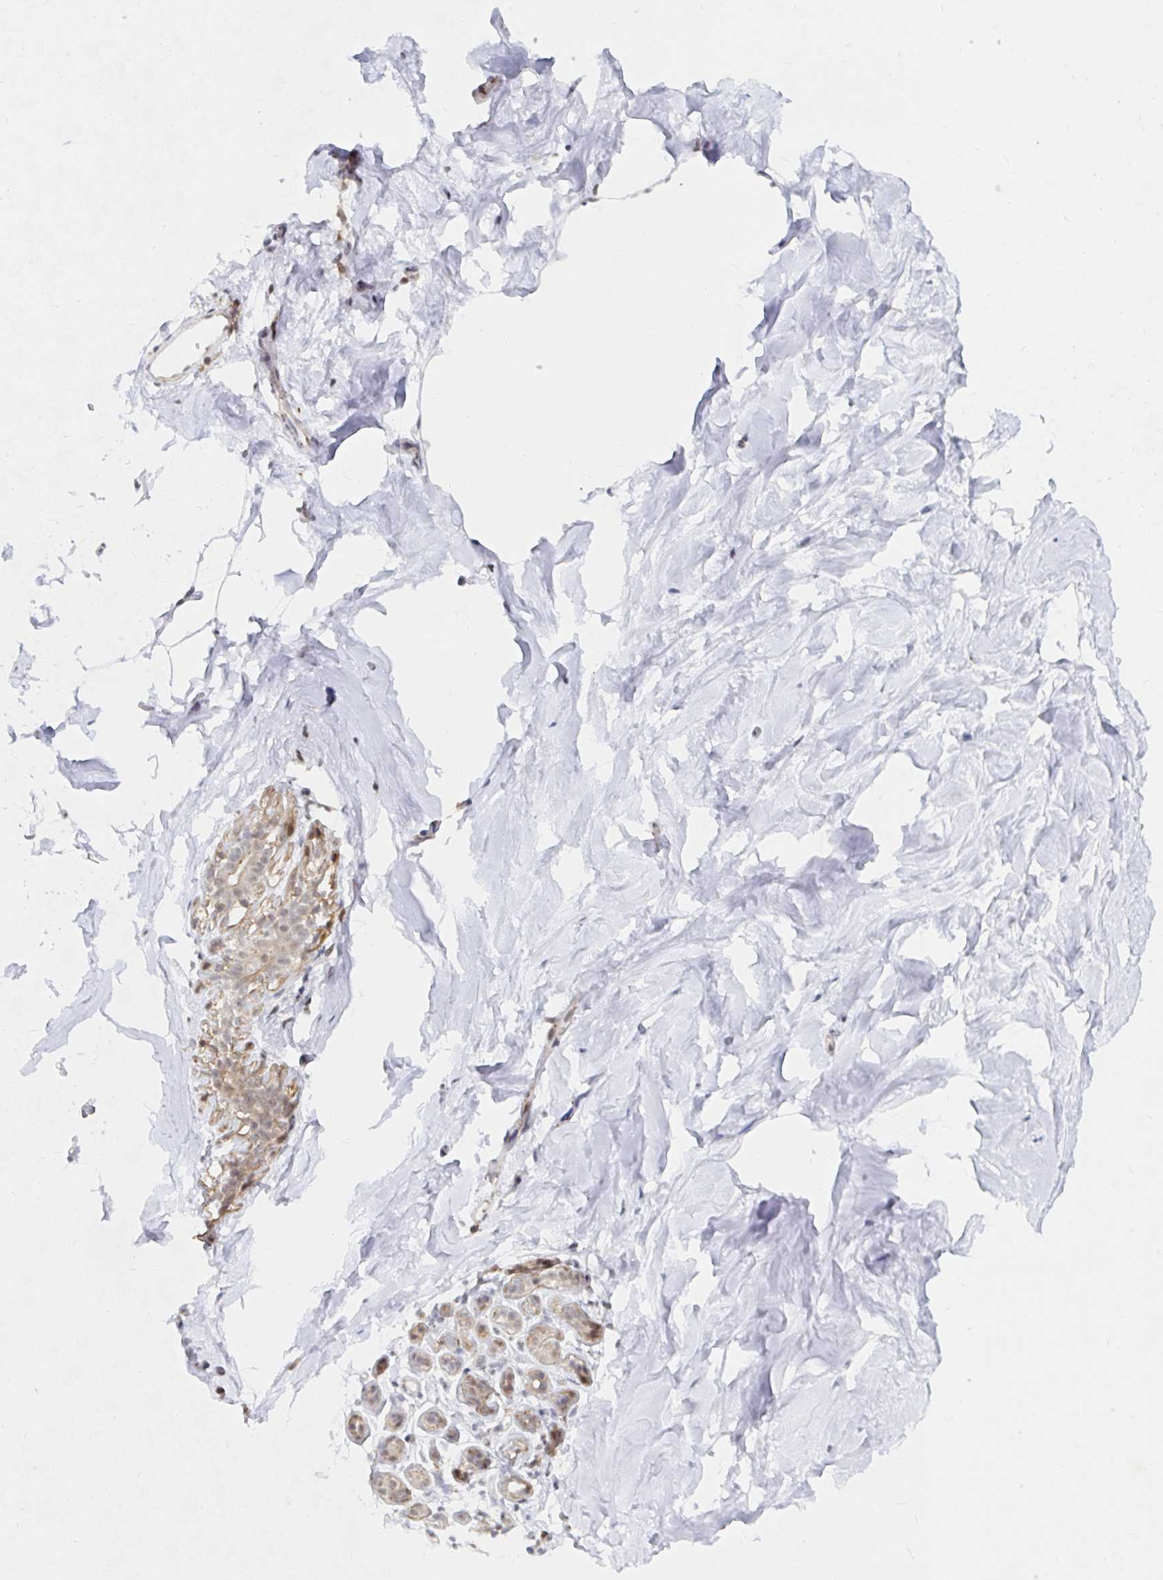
{"staining": {"intensity": "negative", "quantity": "none", "location": "none"}, "tissue": "breast", "cell_type": "Adipocytes", "image_type": "normal", "snomed": [{"axis": "morphology", "description": "Normal tissue, NOS"}, {"axis": "topography", "description": "Breast"}], "caption": "Unremarkable breast was stained to show a protein in brown. There is no significant positivity in adipocytes. (Stains: DAB (3,3'-diaminobenzidine) immunohistochemistry with hematoxylin counter stain, Microscopy: brightfield microscopy at high magnification).", "gene": "CHD2", "patient": {"sex": "female", "age": 32}}